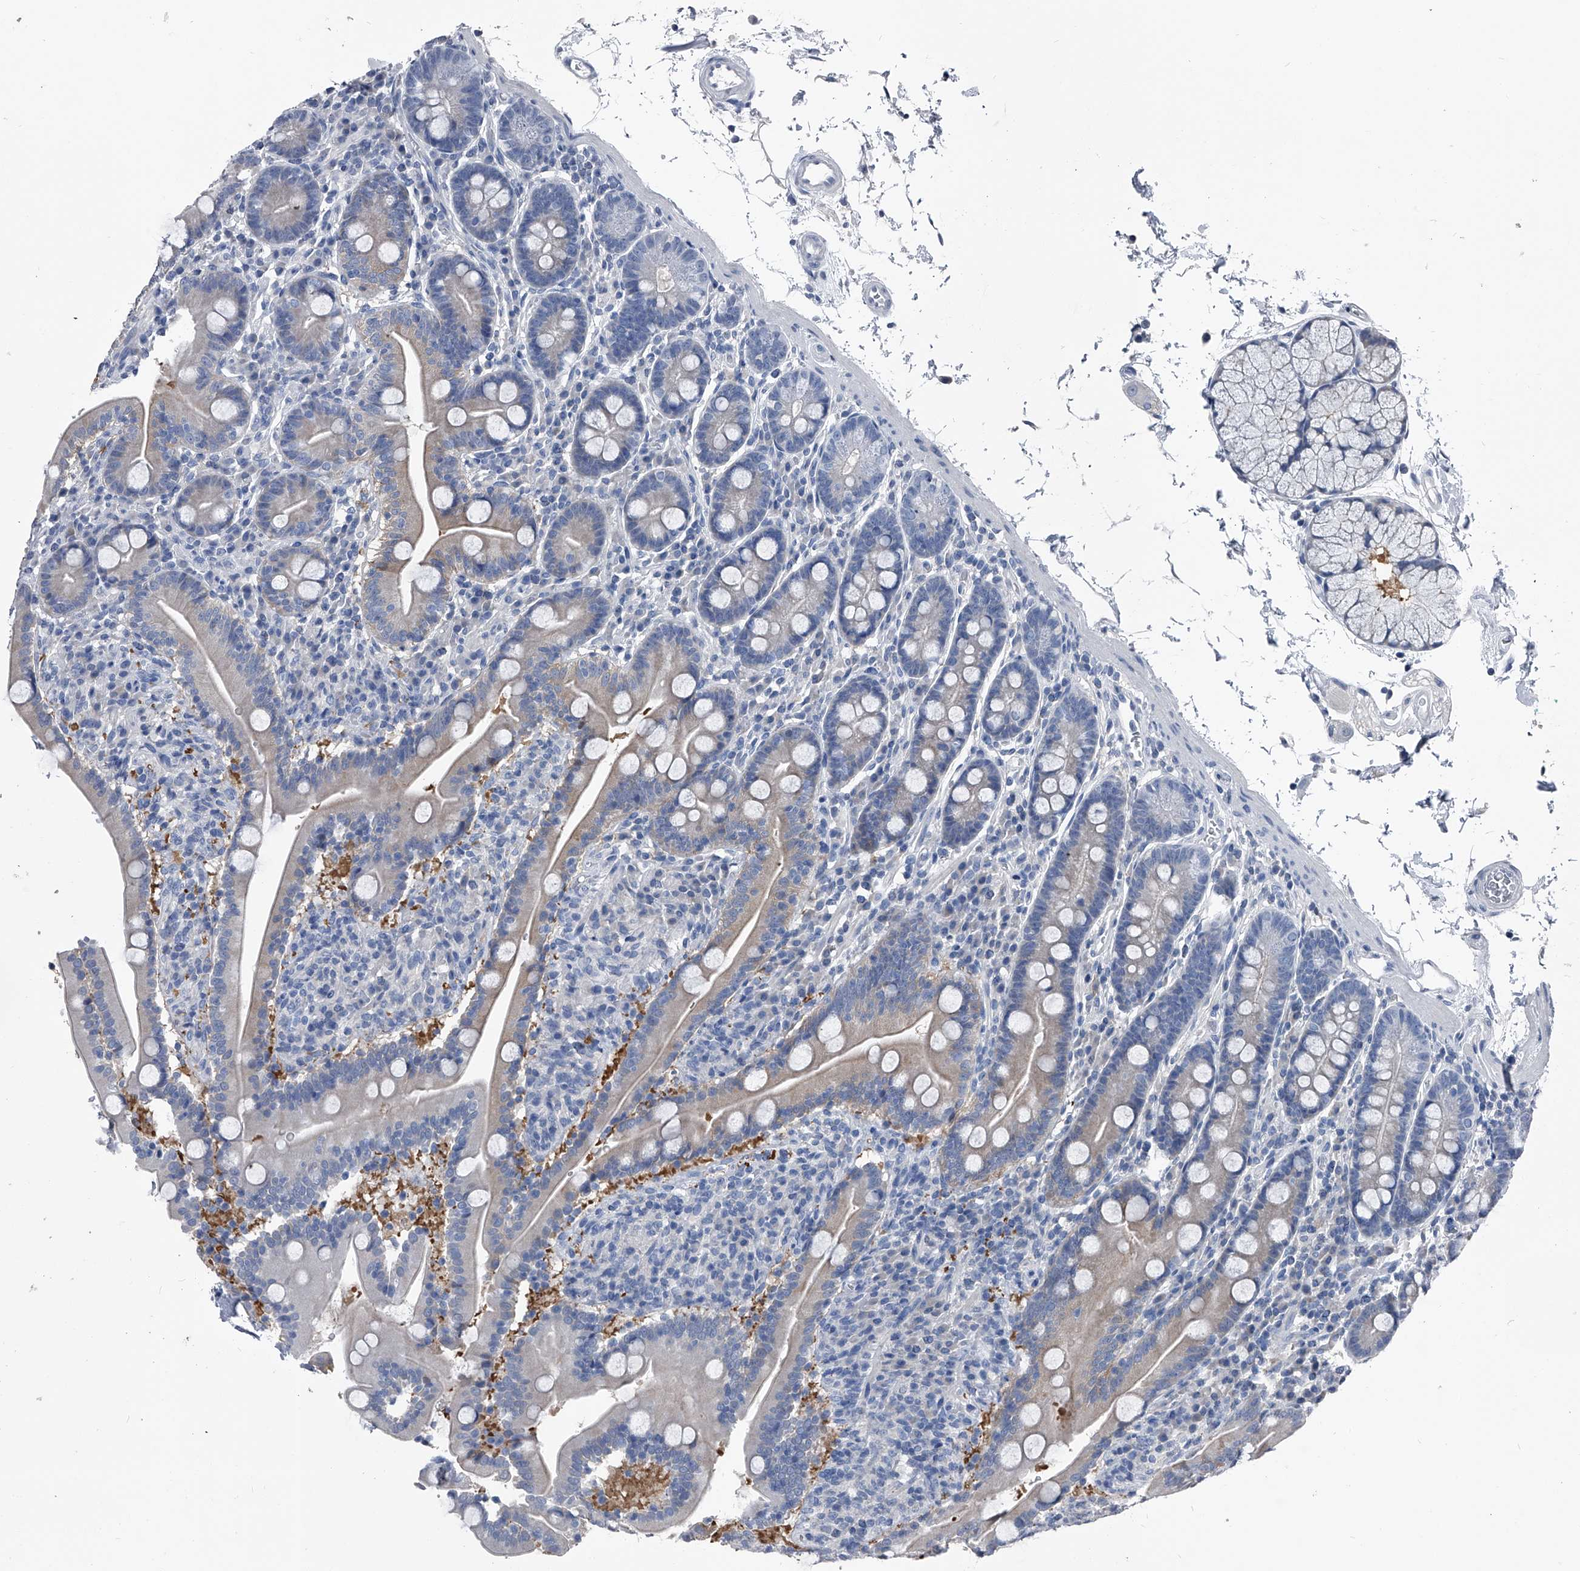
{"staining": {"intensity": "negative", "quantity": "none", "location": "none"}, "tissue": "duodenum", "cell_type": "Glandular cells", "image_type": "normal", "snomed": [{"axis": "morphology", "description": "Normal tissue, NOS"}, {"axis": "topography", "description": "Duodenum"}], "caption": "This is an IHC histopathology image of benign human duodenum. There is no staining in glandular cells.", "gene": "KIF13A", "patient": {"sex": "male", "age": 35}}